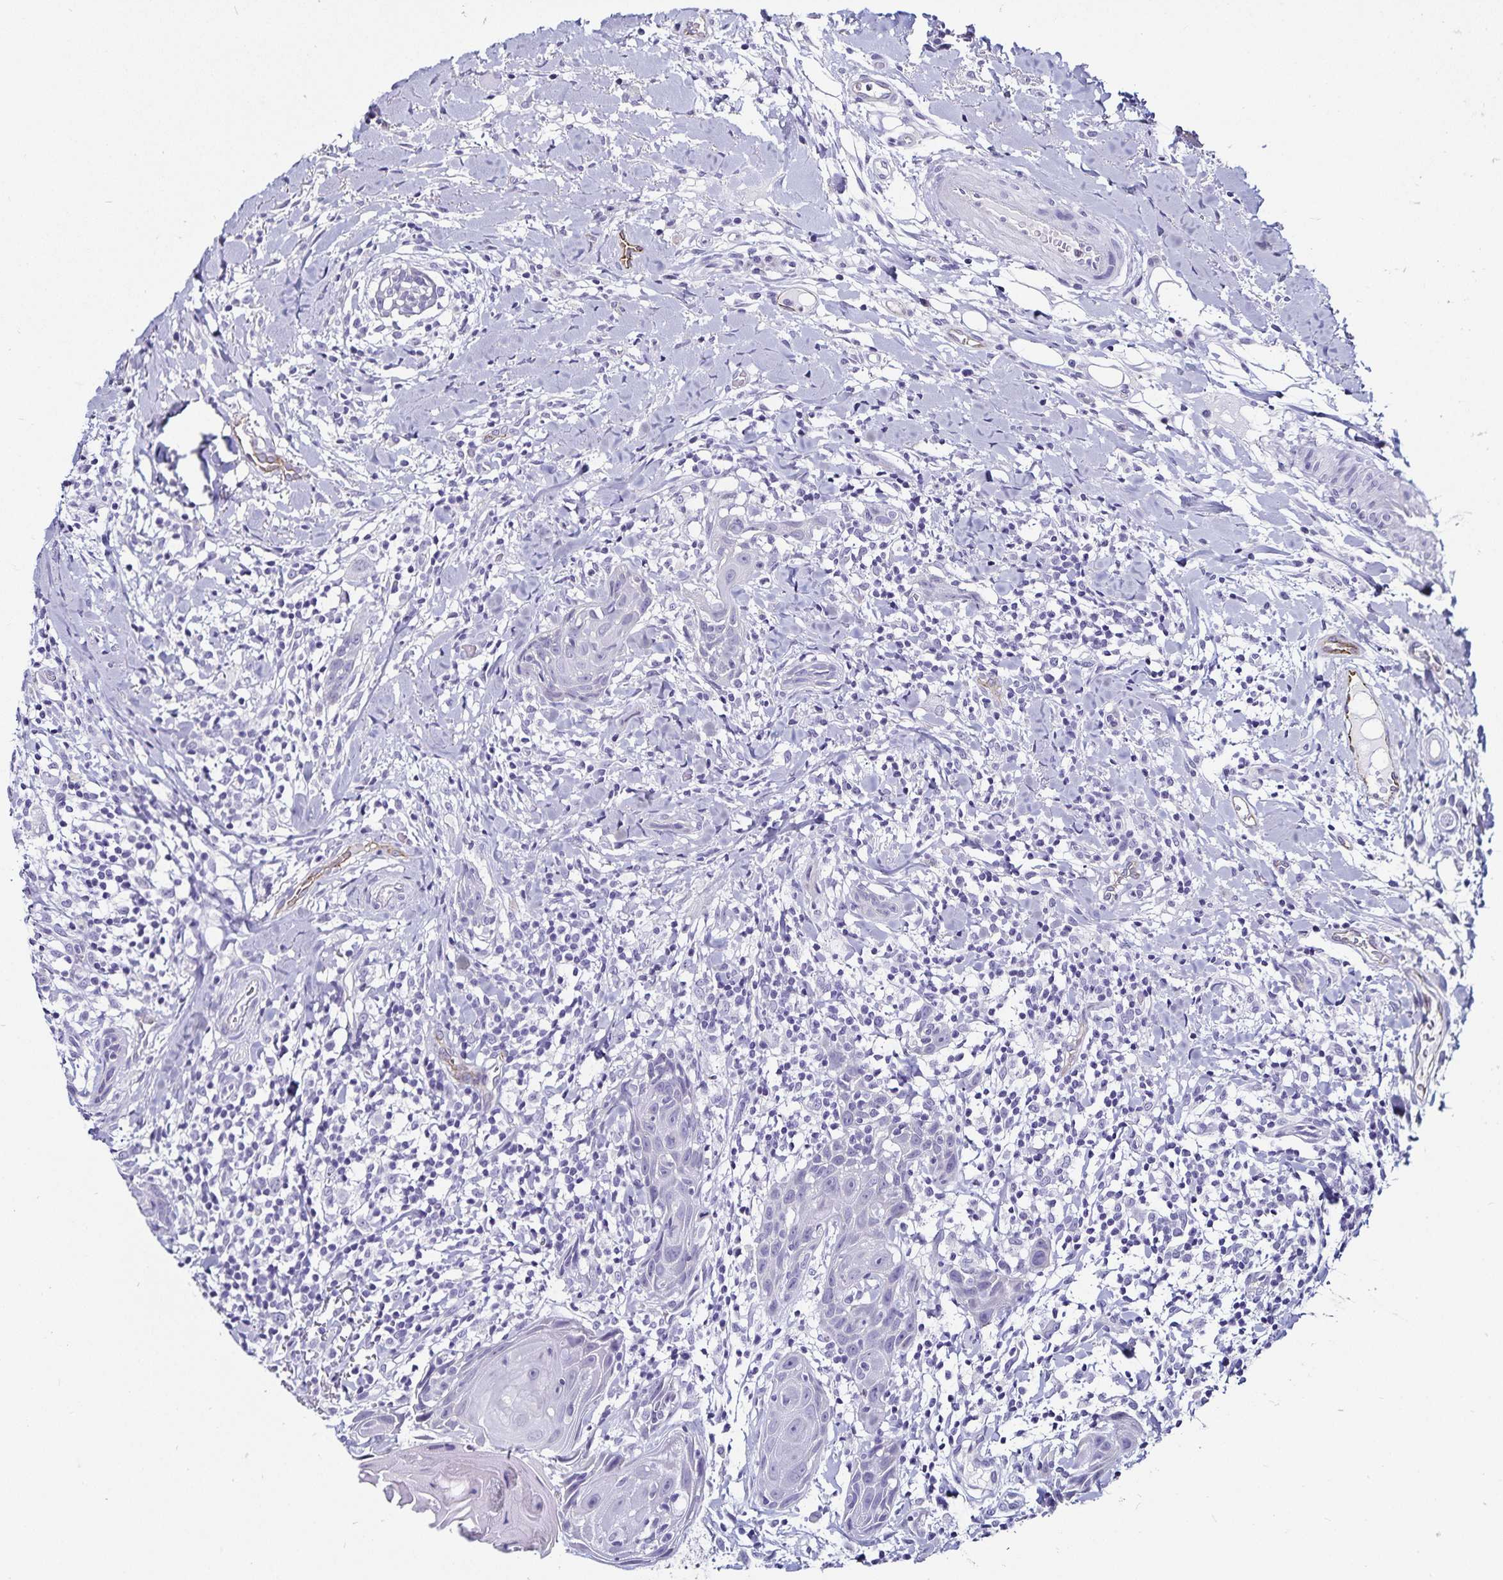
{"staining": {"intensity": "negative", "quantity": "none", "location": "none"}, "tissue": "head and neck cancer", "cell_type": "Tumor cells", "image_type": "cancer", "snomed": [{"axis": "morphology", "description": "Squamous cell carcinoma, NOS"}, {"axis": "topography", "description": "Oral tissue"}, {"axis": "topography", "description": "Head-Neck"}], "caption": "The immunohistochemistry photomicrograph has no significant expression in tumor cells of head and neck cancer (squamous cell carcinoma) tissue.", "gene": "TSPAN7", "patient": {"sex": "male", "age": 49}}